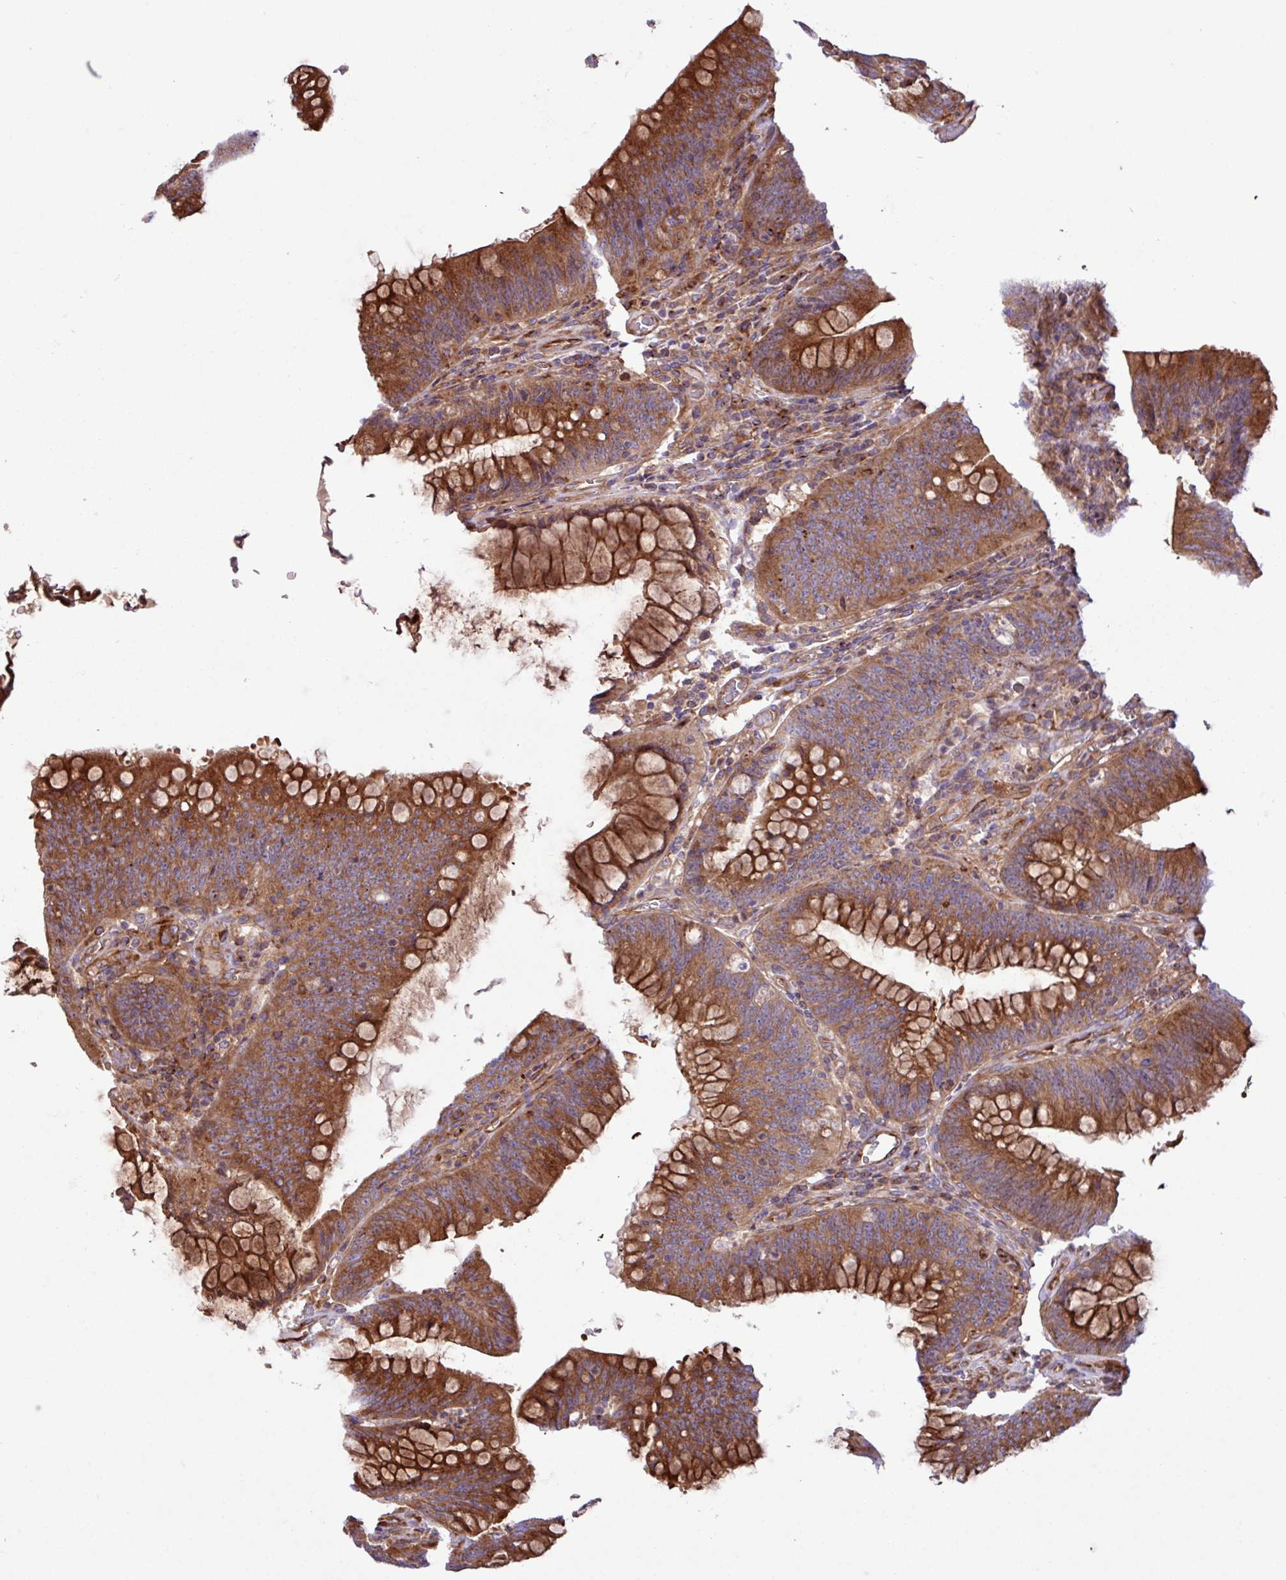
{"staining": {"intensity": "strong", "quantity": ">75%", "location": "cytoplasmic/membranous"}, "tissue": "colorectal cancer", "cell_type": "Tumor cells", "image_type": "cancer", "snomed": [{"axis": "morphology", "description": "Normal tissue, NOS"}, {"axis": "topography", "description": "Colon"}], "caption": "Protein staining shows strong cytoplasmic/membranous positivity in about >75% of tumor cells in colorectal cancer. (DAB = brown stain, brightfield microscopy at high magnification).", "gene": "ZNF300", "patient": {"sex": "female", "age": 82}}